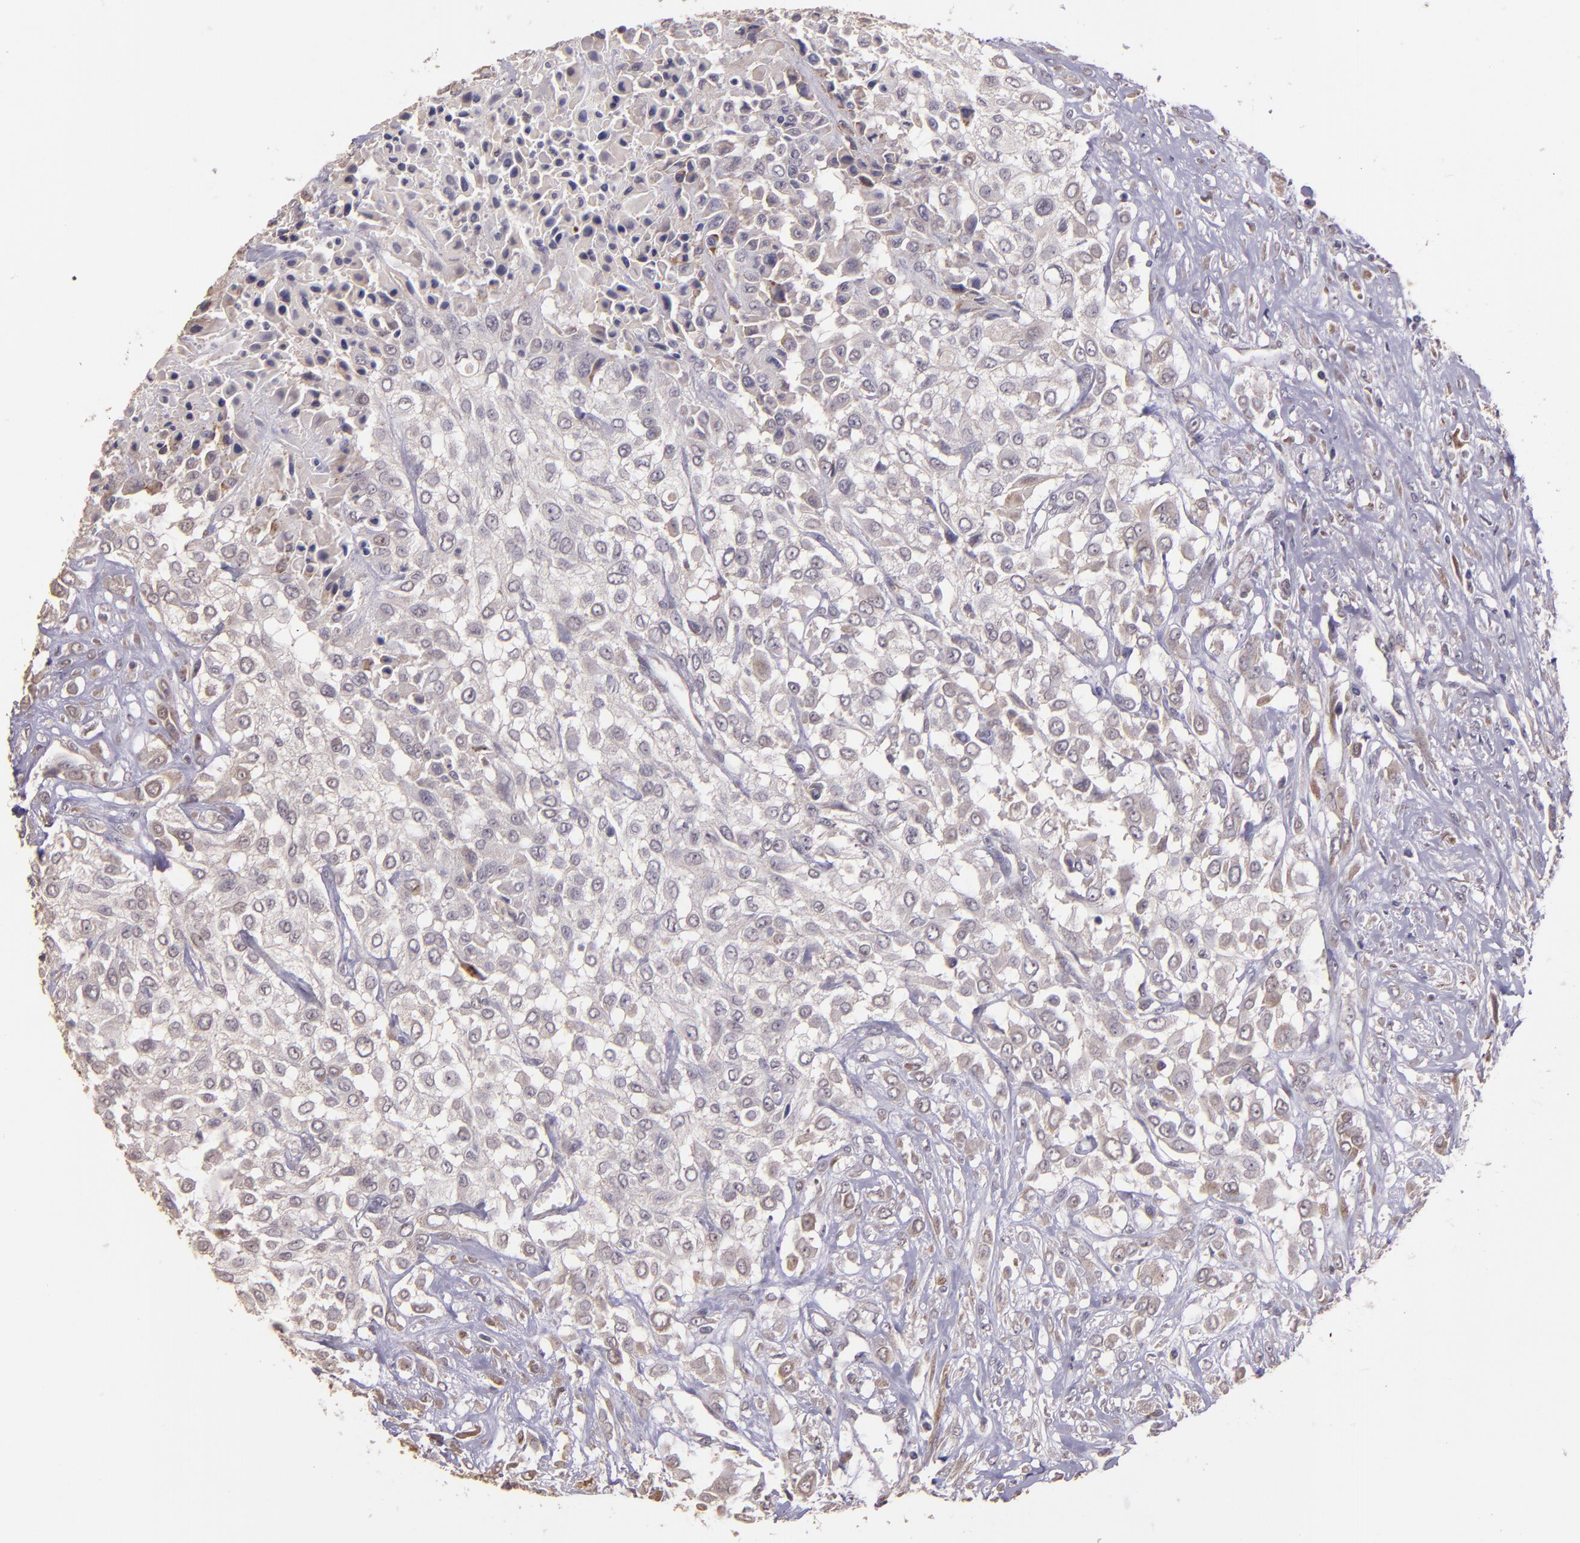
{"staining": {"intensity": "weak", "quantity": "25%-75%", "location": "cytoplasmic/membranous"}, "tissue": "urothelial cancer", "cell_type": "Tumor cells", "image_type": "cancer", "snomed": [{"axis": "morphology", "description": "Urothelial carcinoma, High grade"}, {"axis": "topography", "description": "Urinary bladder"}], "caption": "A brown stain highlights weak cytoplasmic/membranous expression of a protein in urothelial carcinoma (high-grade) tumor cells.", "gene": "TAF7L", "patient": {"sex": "male", "age": 57}}